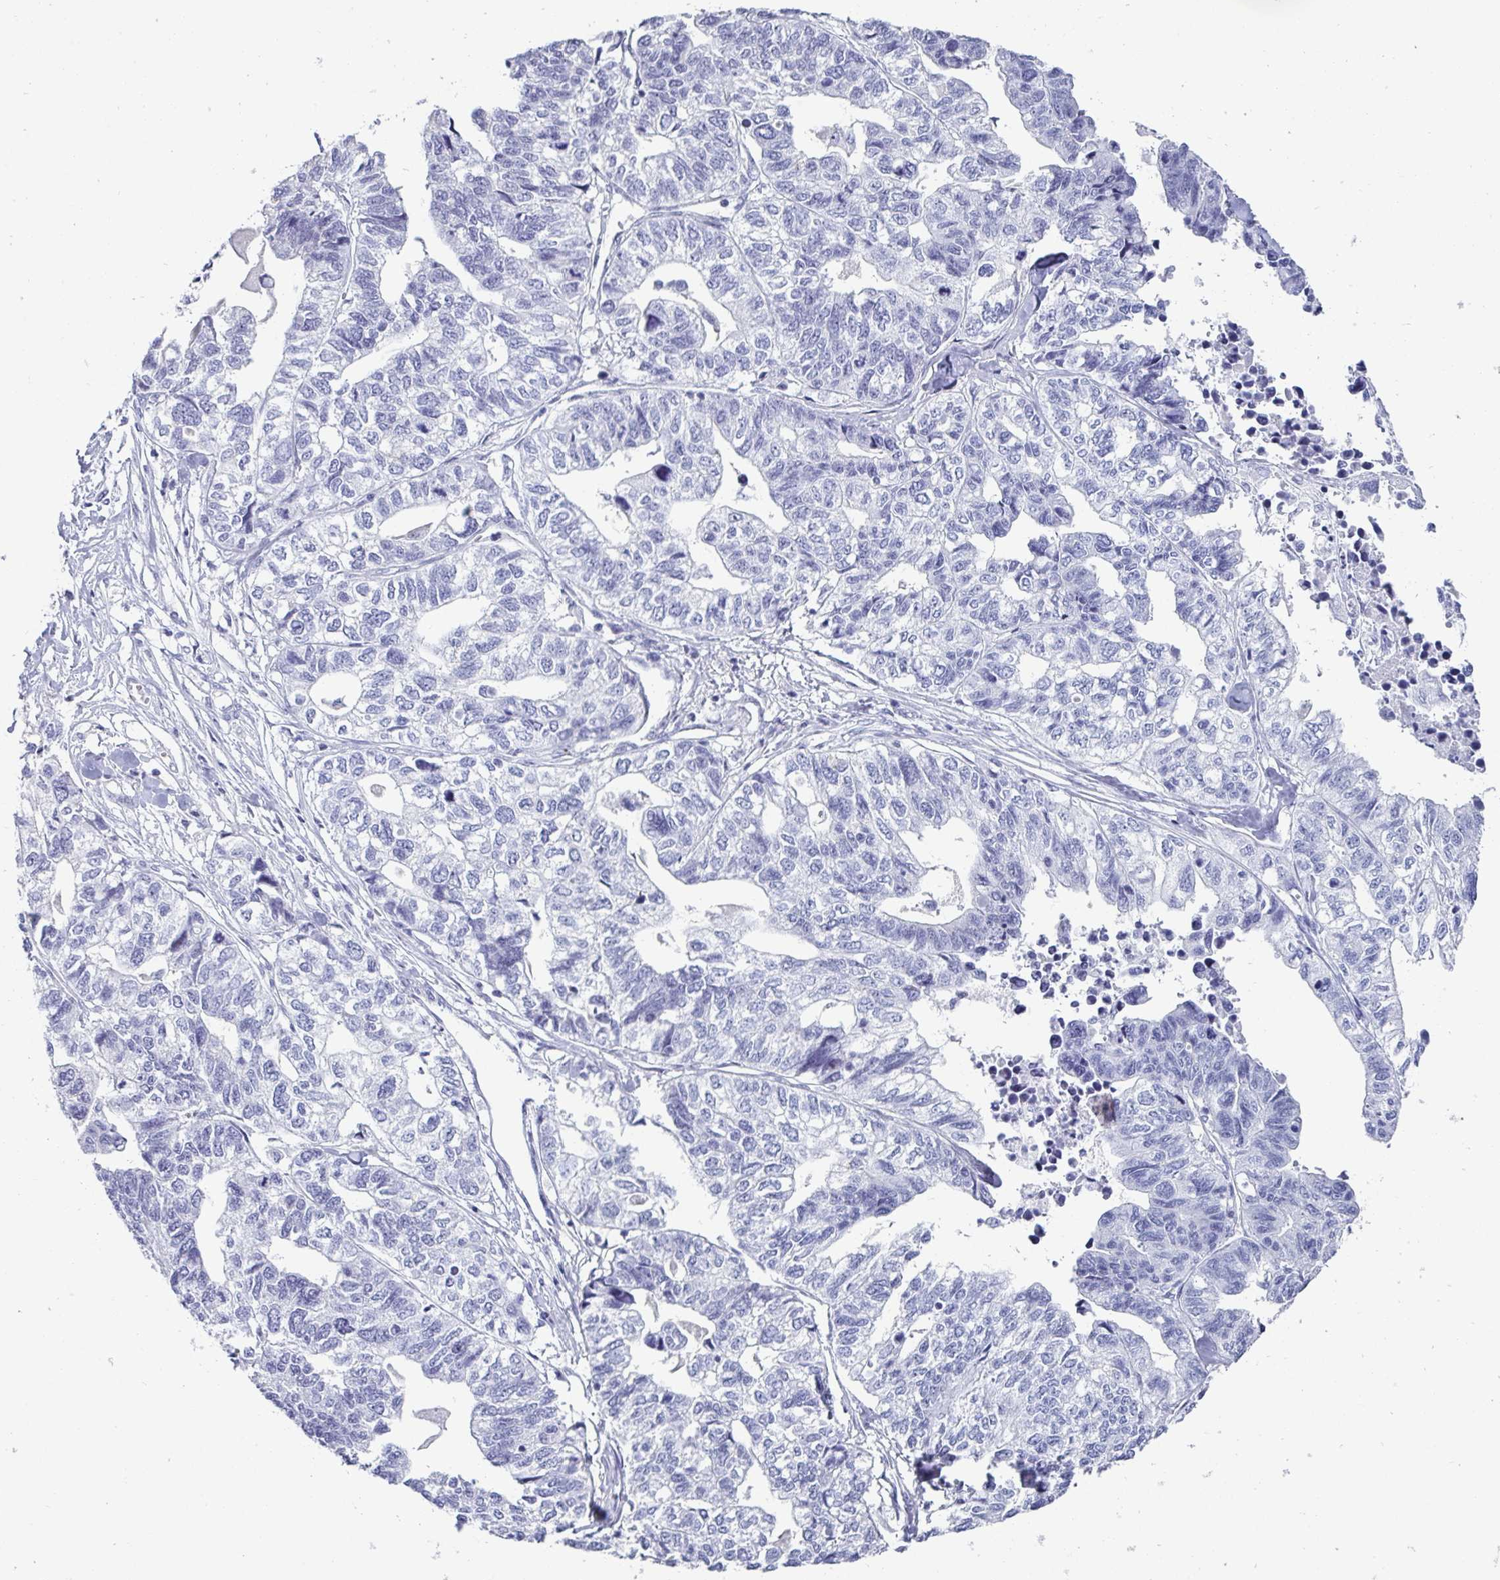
{"staining": {"intensity": "negative", "quantity": "none", "location": "none"}, "tissue": "stomach cancer", "cell_type": "Tumor cells", "image_type": "cancer", "snomed": [{"axis": "morphology", "description": "Adenocarcinoma, NOS"}, {"axis": "topography", "description": "Stomach, upper"}], "caption": "A high-resolution micrograph shows IHC staining of stomach cancer, which demonstrates no significant staining in tumor cells.", "gene": "VSIG10L", "patient": {"sex": "female", "age": 67}}